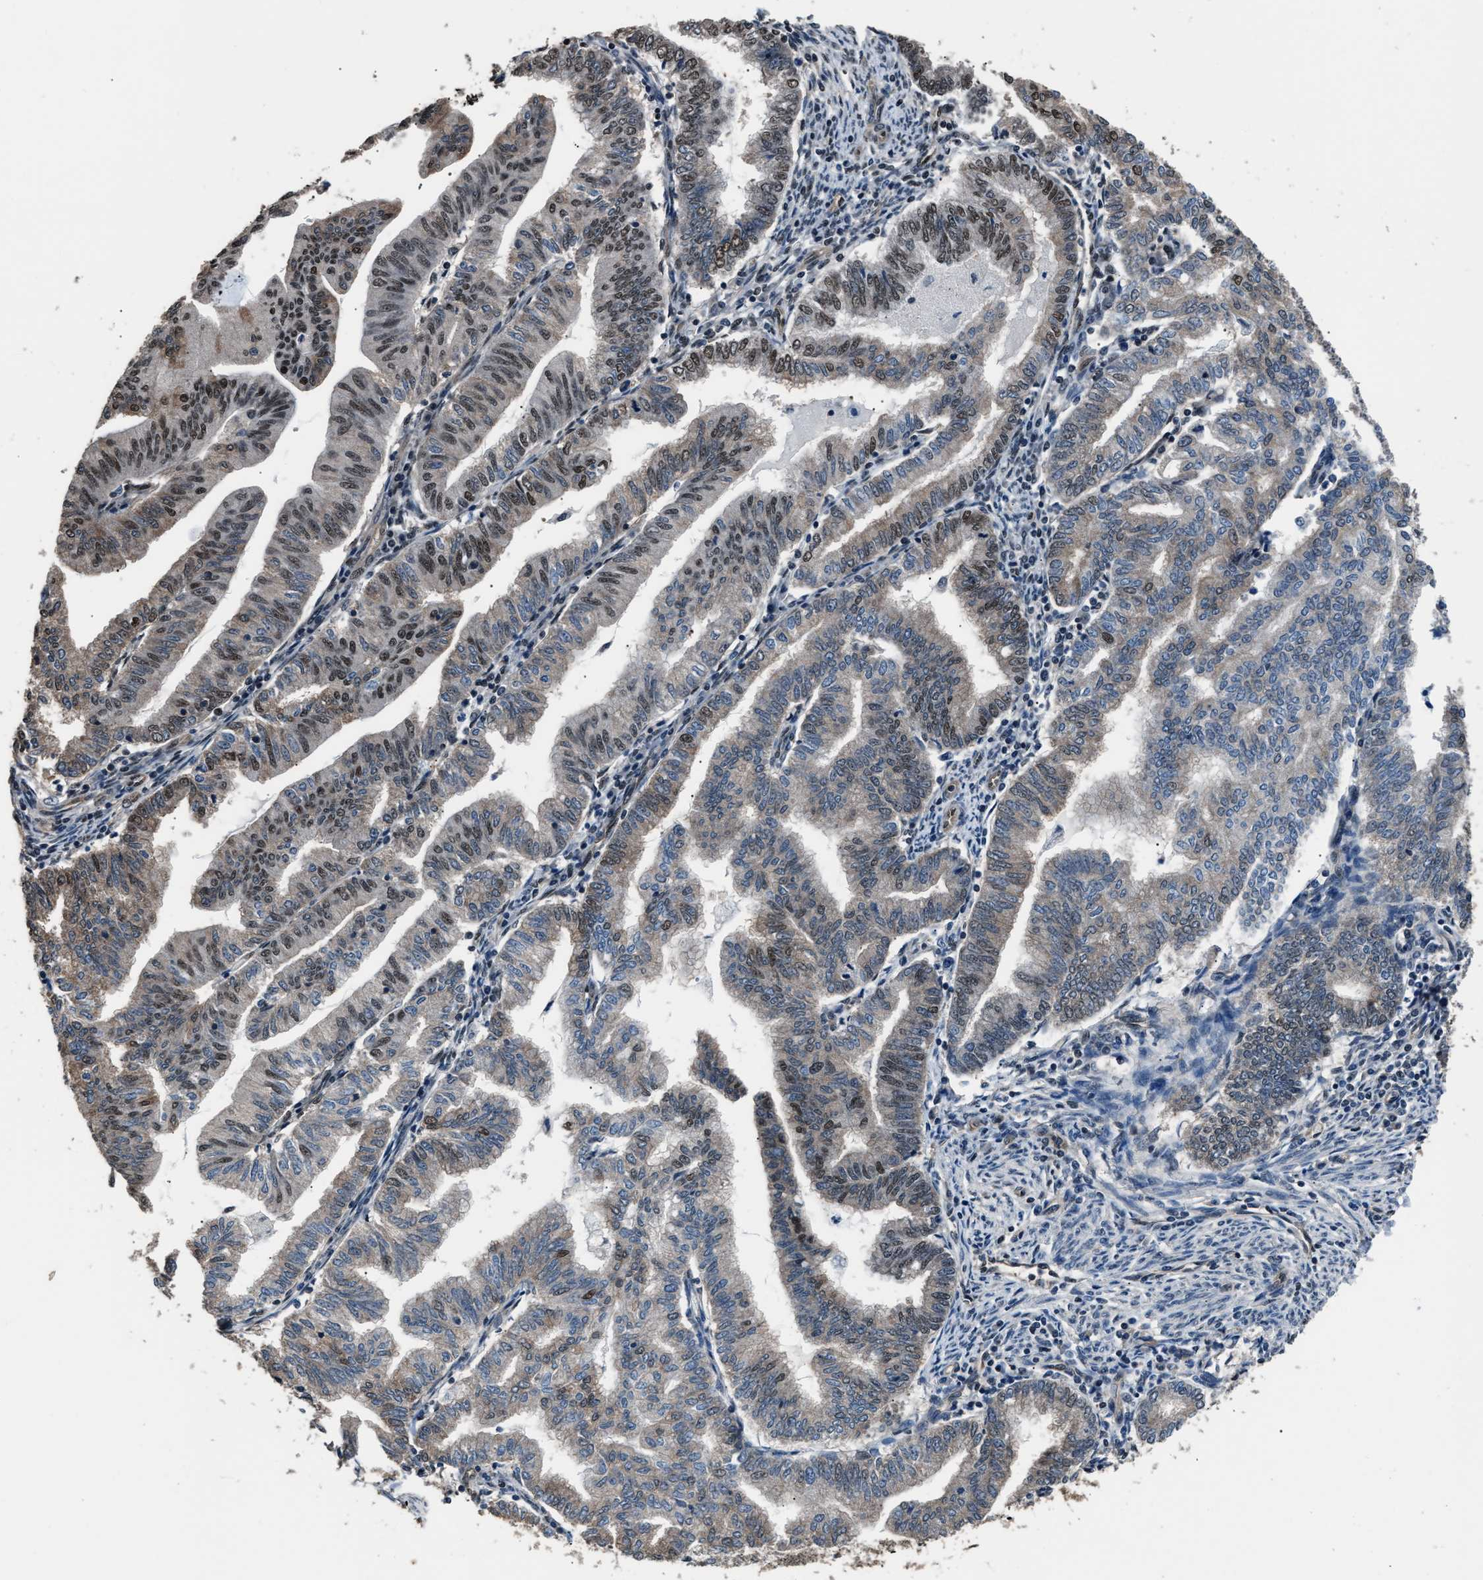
{"staining": {"intensity": "moderate", "quantity": "<25%", "location": "nuclear"}, "tissue": "endometrial cancer", "cell_type": "Tumor cells", "image_type": "cancer", "snomed": [{"axis": "morphology", "description": "Polyp, NOS"}, {"axis": "morphology", "description": "Adenocarcinoma, NOS"}, {"axis": "morphology", "description": "Adenoma, NOS"}, {"axis": "topography", "description": "Endometrium"}], "caption": "Brown immunohistochemical staining in endometrial cancer (polyp) shows moderate nuclear positivity in approximately <25% of tumor cells. (brown staining indicates protein expression, while blue staining denotes nuclei).", "gene": "DFFA", "patient": {"sex": "female", "age": 79}}